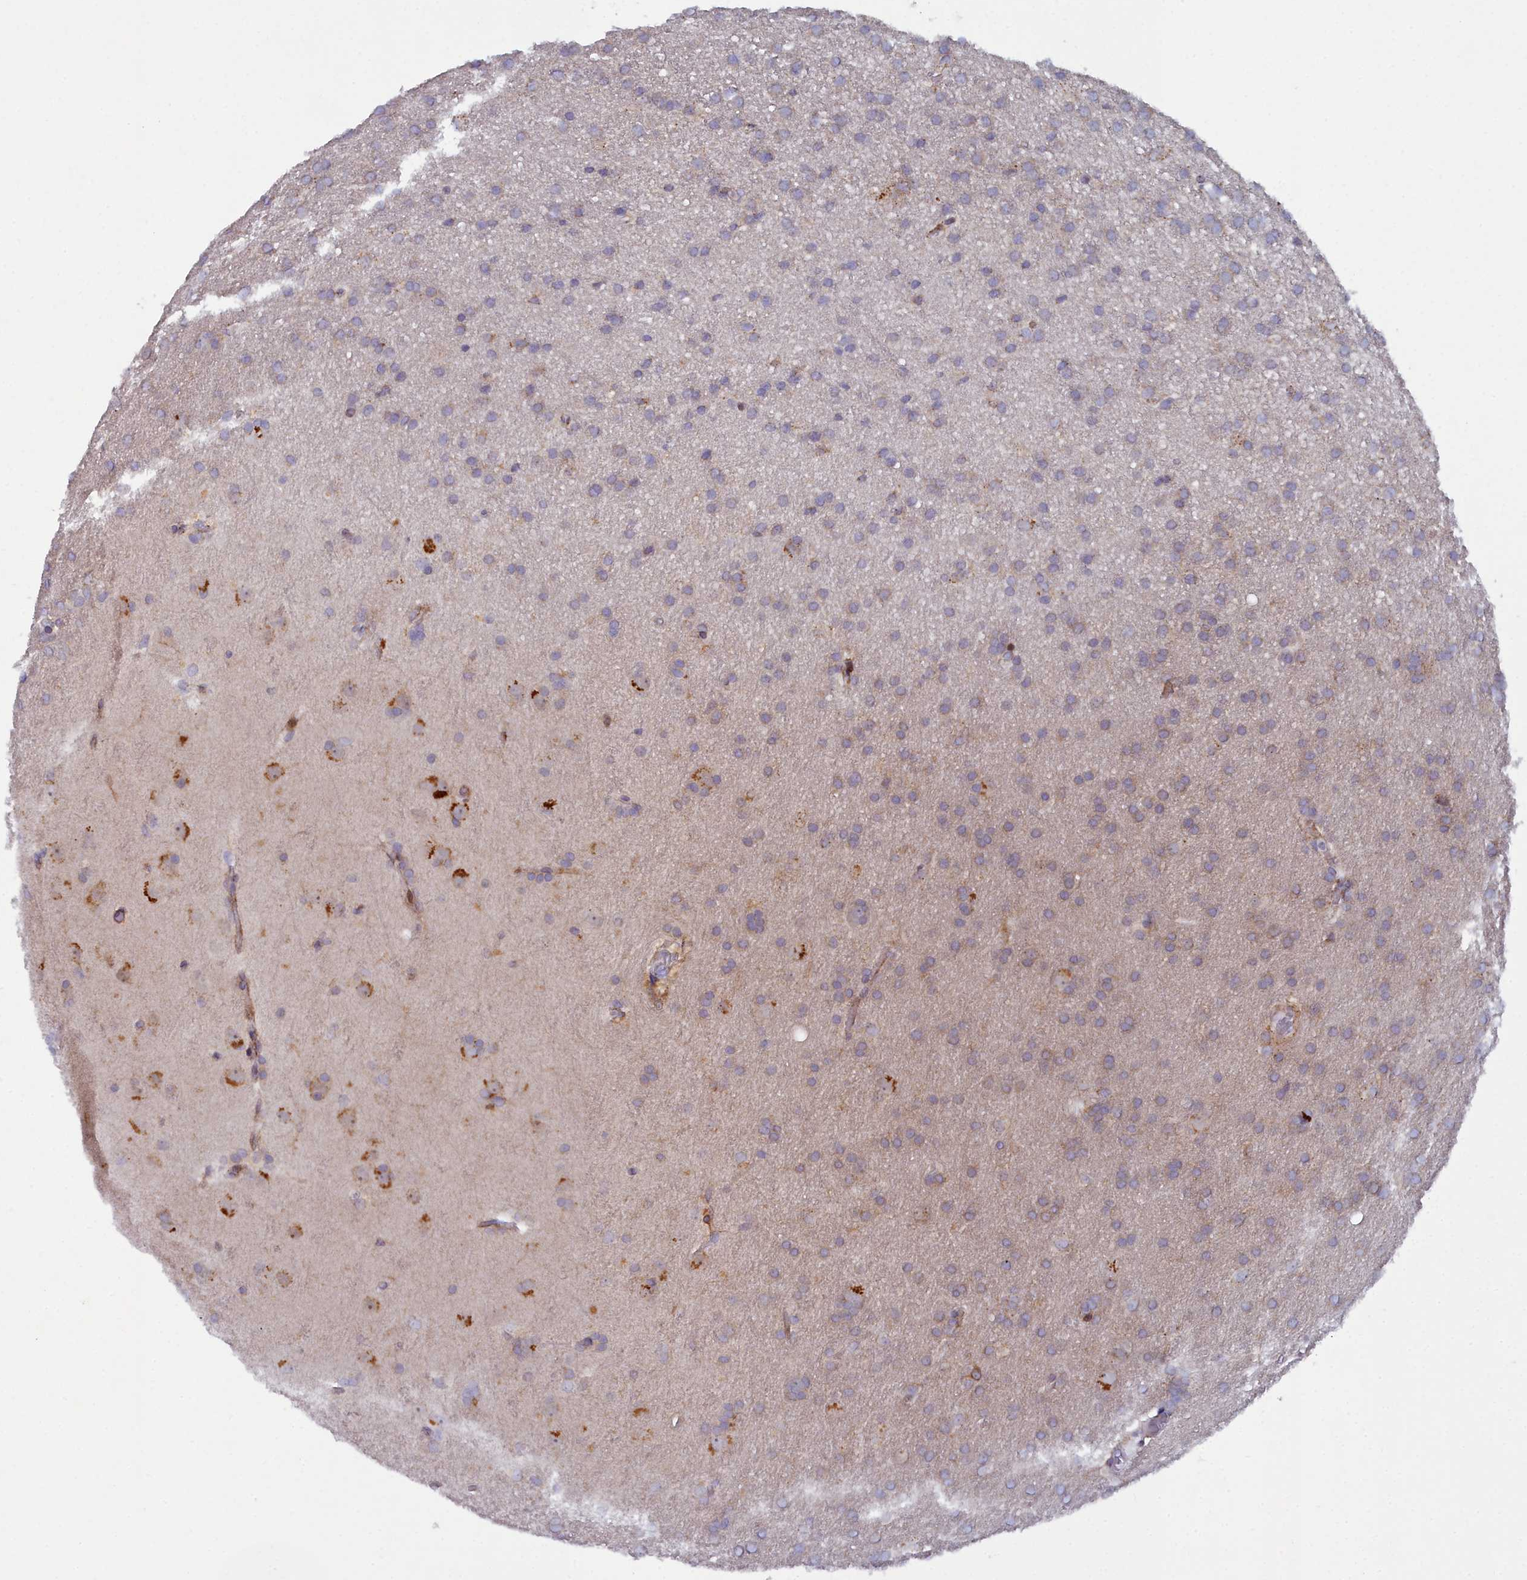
{"staining": {"intensity": "negative", "quantity": "none", "location": "none"}, "tissue": "glioma", "cell_type": "Tumor cells", "image_type": "cancer", "snomed": [{"axis": "morphology", "description": "Glioma, malignant, Low grade"}, {"axis": "topography", "description": "Brain"}], "caption": "DAB immunohistochemical staining of human glioma displays no significant positivity in tumor cells.", "gene": "B9D2", "patient": {"sex": "female", "age": 32}}